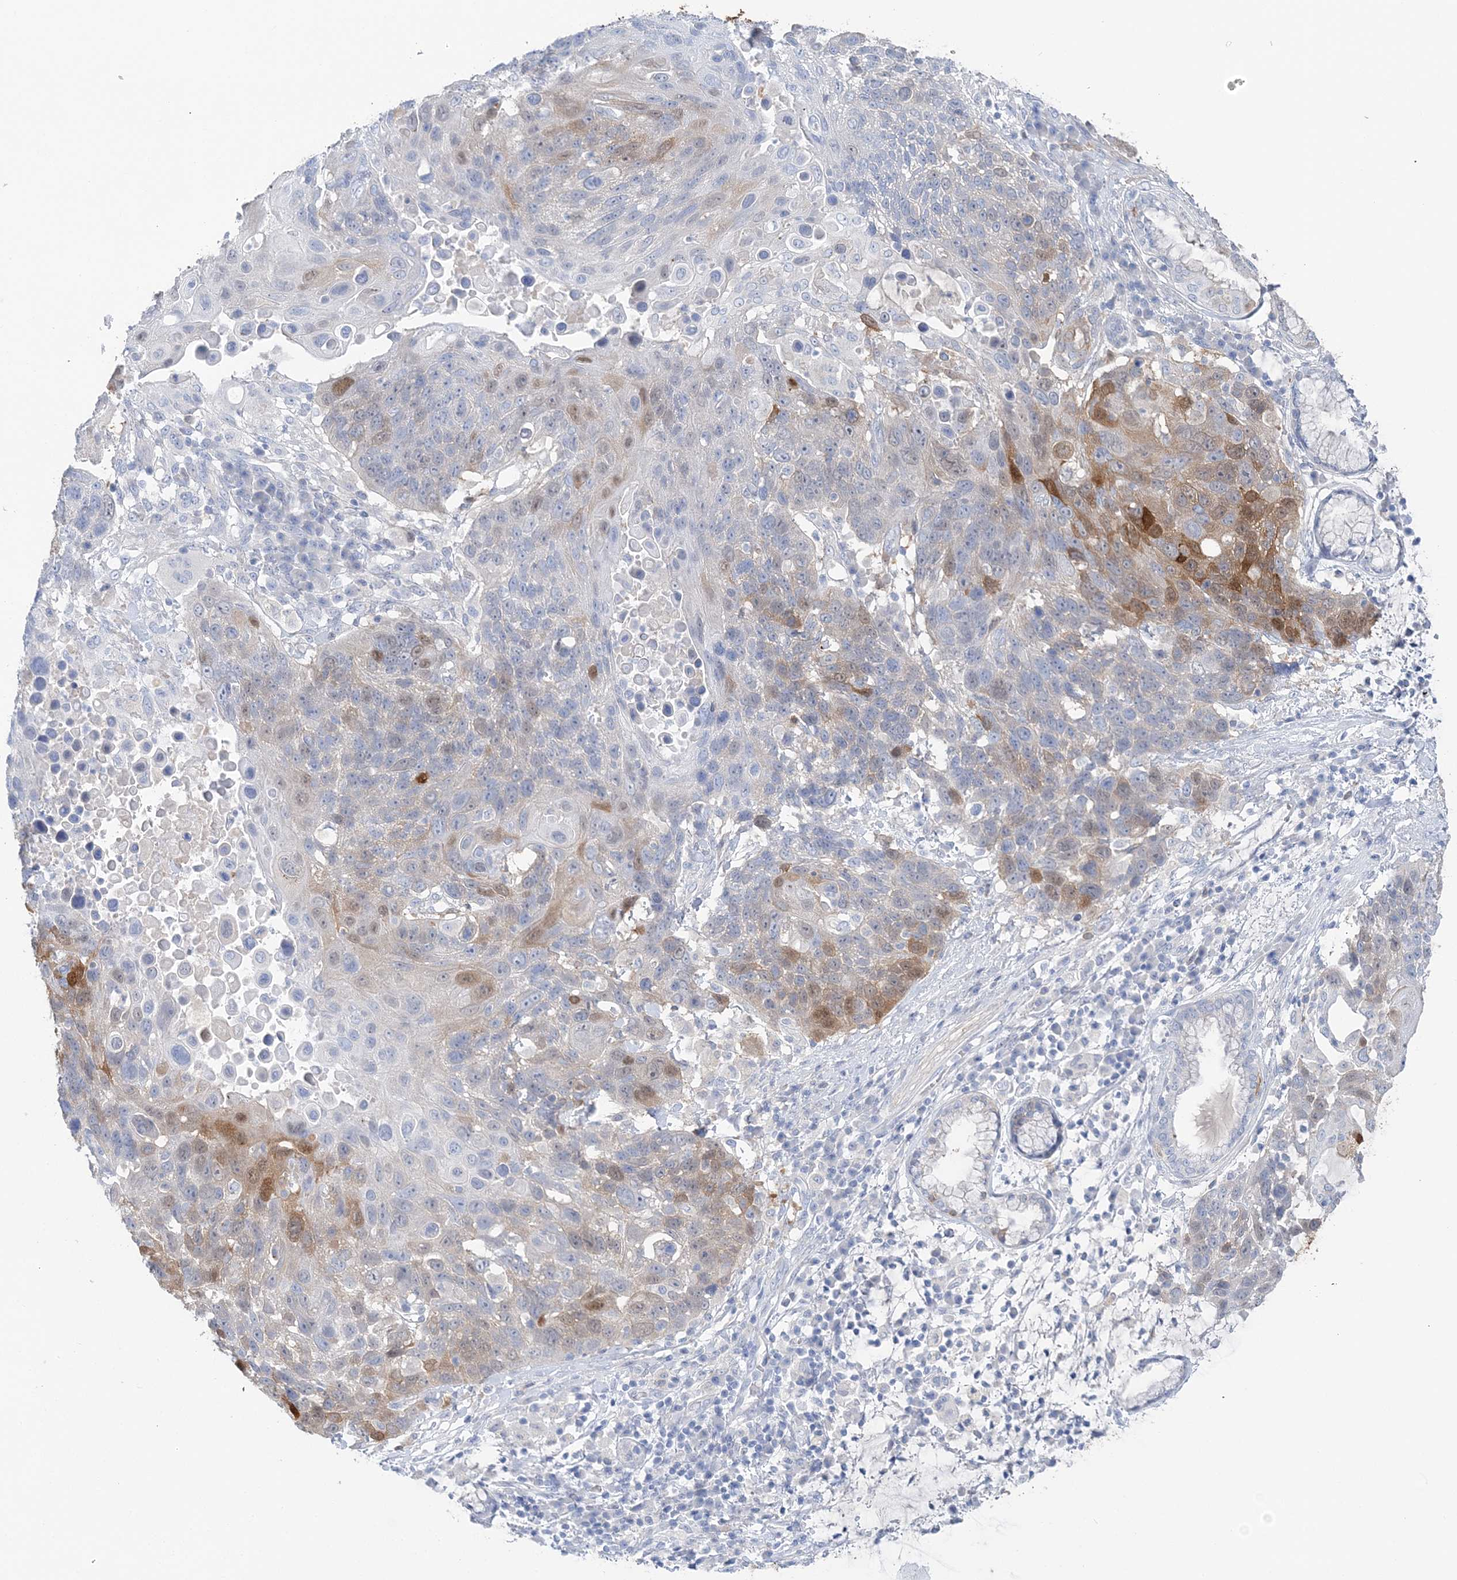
{"staining": {"intensity": "moderate", "quantity": "<25%", "location": "cytoplasmic/membranous,nuclear"}, "tissue": "lung cancer", "cell_type": "Tumor cells", "image_type": "cancer", "snomed": [{"axis": "morphology", "description": "Squamous cell carcinoma, NOS"}, {"axis": "topography", "description": "Lung"}], "caption": "Protein staining shows moderate cytoplasmic/membranous and nuclear positivity in about <25% of tumor cells in lung cancer (squamous cell carcinoma).", "gene": "HMGCS1", "patient": {"sex": "male", "age": 66}}